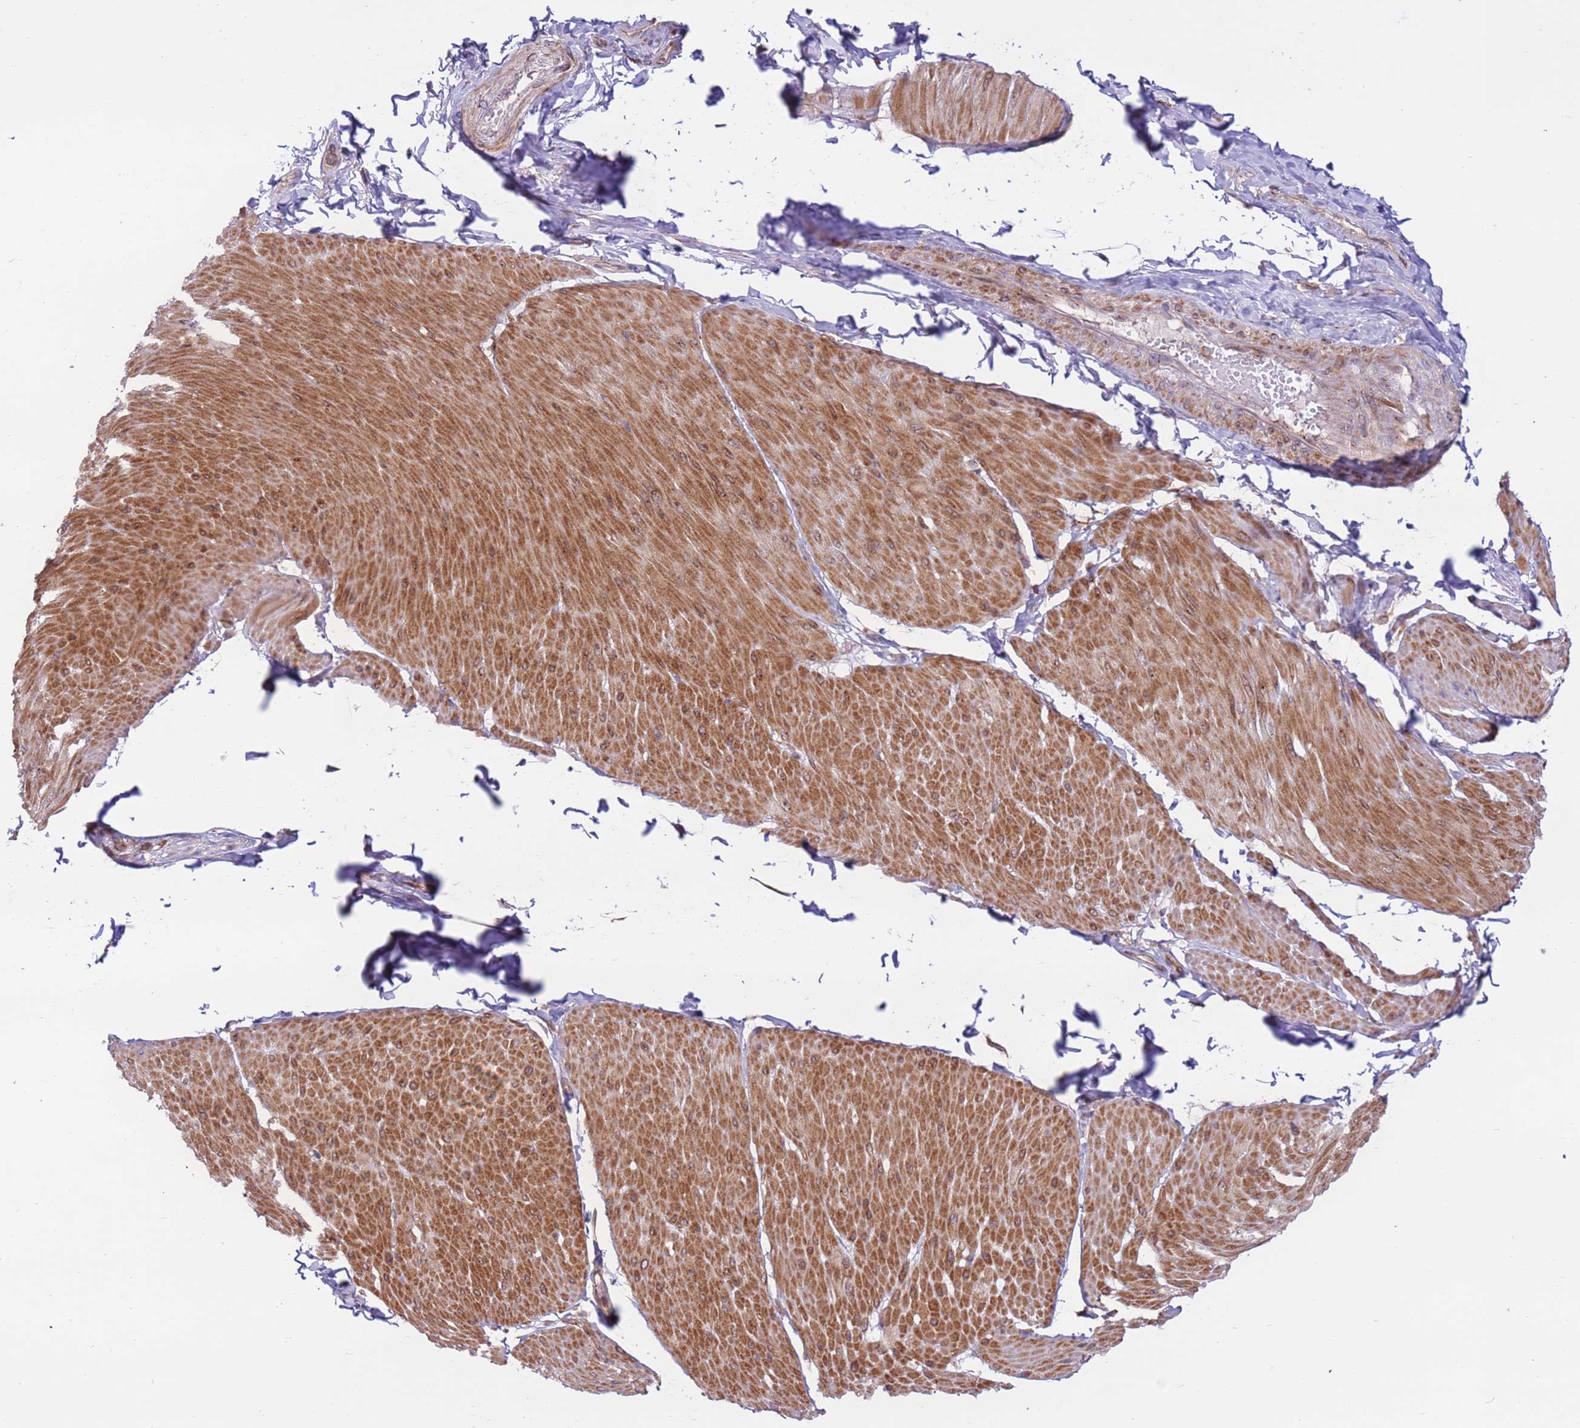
{"staining": {"intensity": "moderate", "quantity": ">75%", "location": "cytoplasmic/membranous"}, "tissue": "smooth muscle", "cell_type": "Smooth muscle cells", "image_type": "normal", "snomed": [{"axis": "morphology", "description": "Urothelial carcinoma, High grade"}, {"axis": "topography", "description": "Urinary bladder"}], "caption": "Unremarkable smooth muscle reveals moderate cytoplasmic/membranous positivity in about >75% of smooth muscle cells (IHC, brightfield microscopy, high magnification)..", "gene": "DDX19B", "patient": {"sex": "male", "age": 46}}